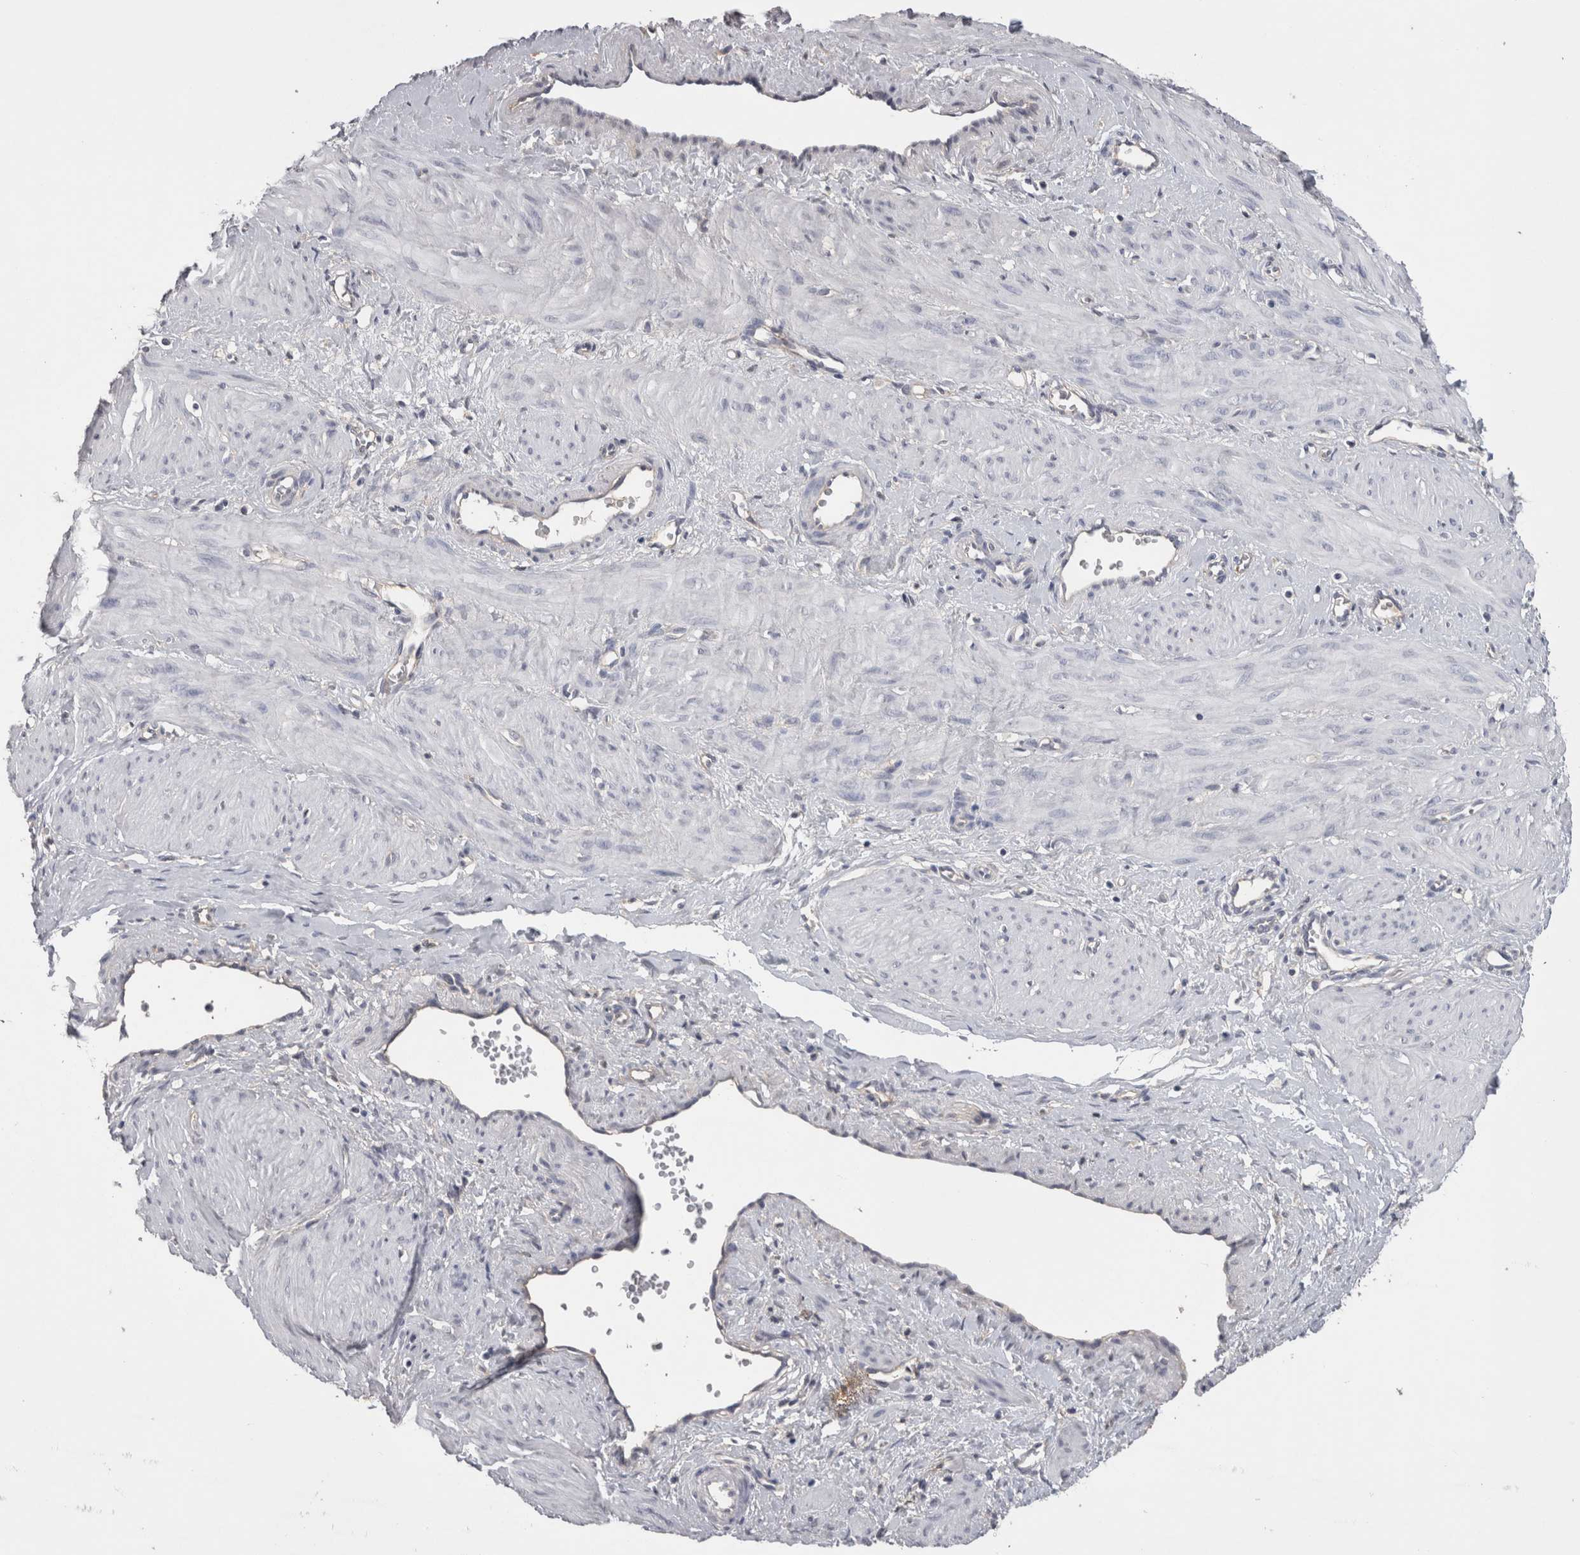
{"staining": {"intensity": "negative", "quantity": "none", "location": "none"}, "tissue": "smooth muscle", "cell_type": "Smooth muscle cells", "image_type": "normal", "snomed": [{"axis": "morphology", "description": "Normal tissue, NOS"}, {"axis": "topography", "description": "Endometrium"}], "caption": "Immunohistochemistry (IHC) image of benign smooth muscle stained for a protein (brown), which demonstrates no staining in smooth muscle cells.", "gene": "NECTIN2", "patient": {"sex": "female", "age": 33}}